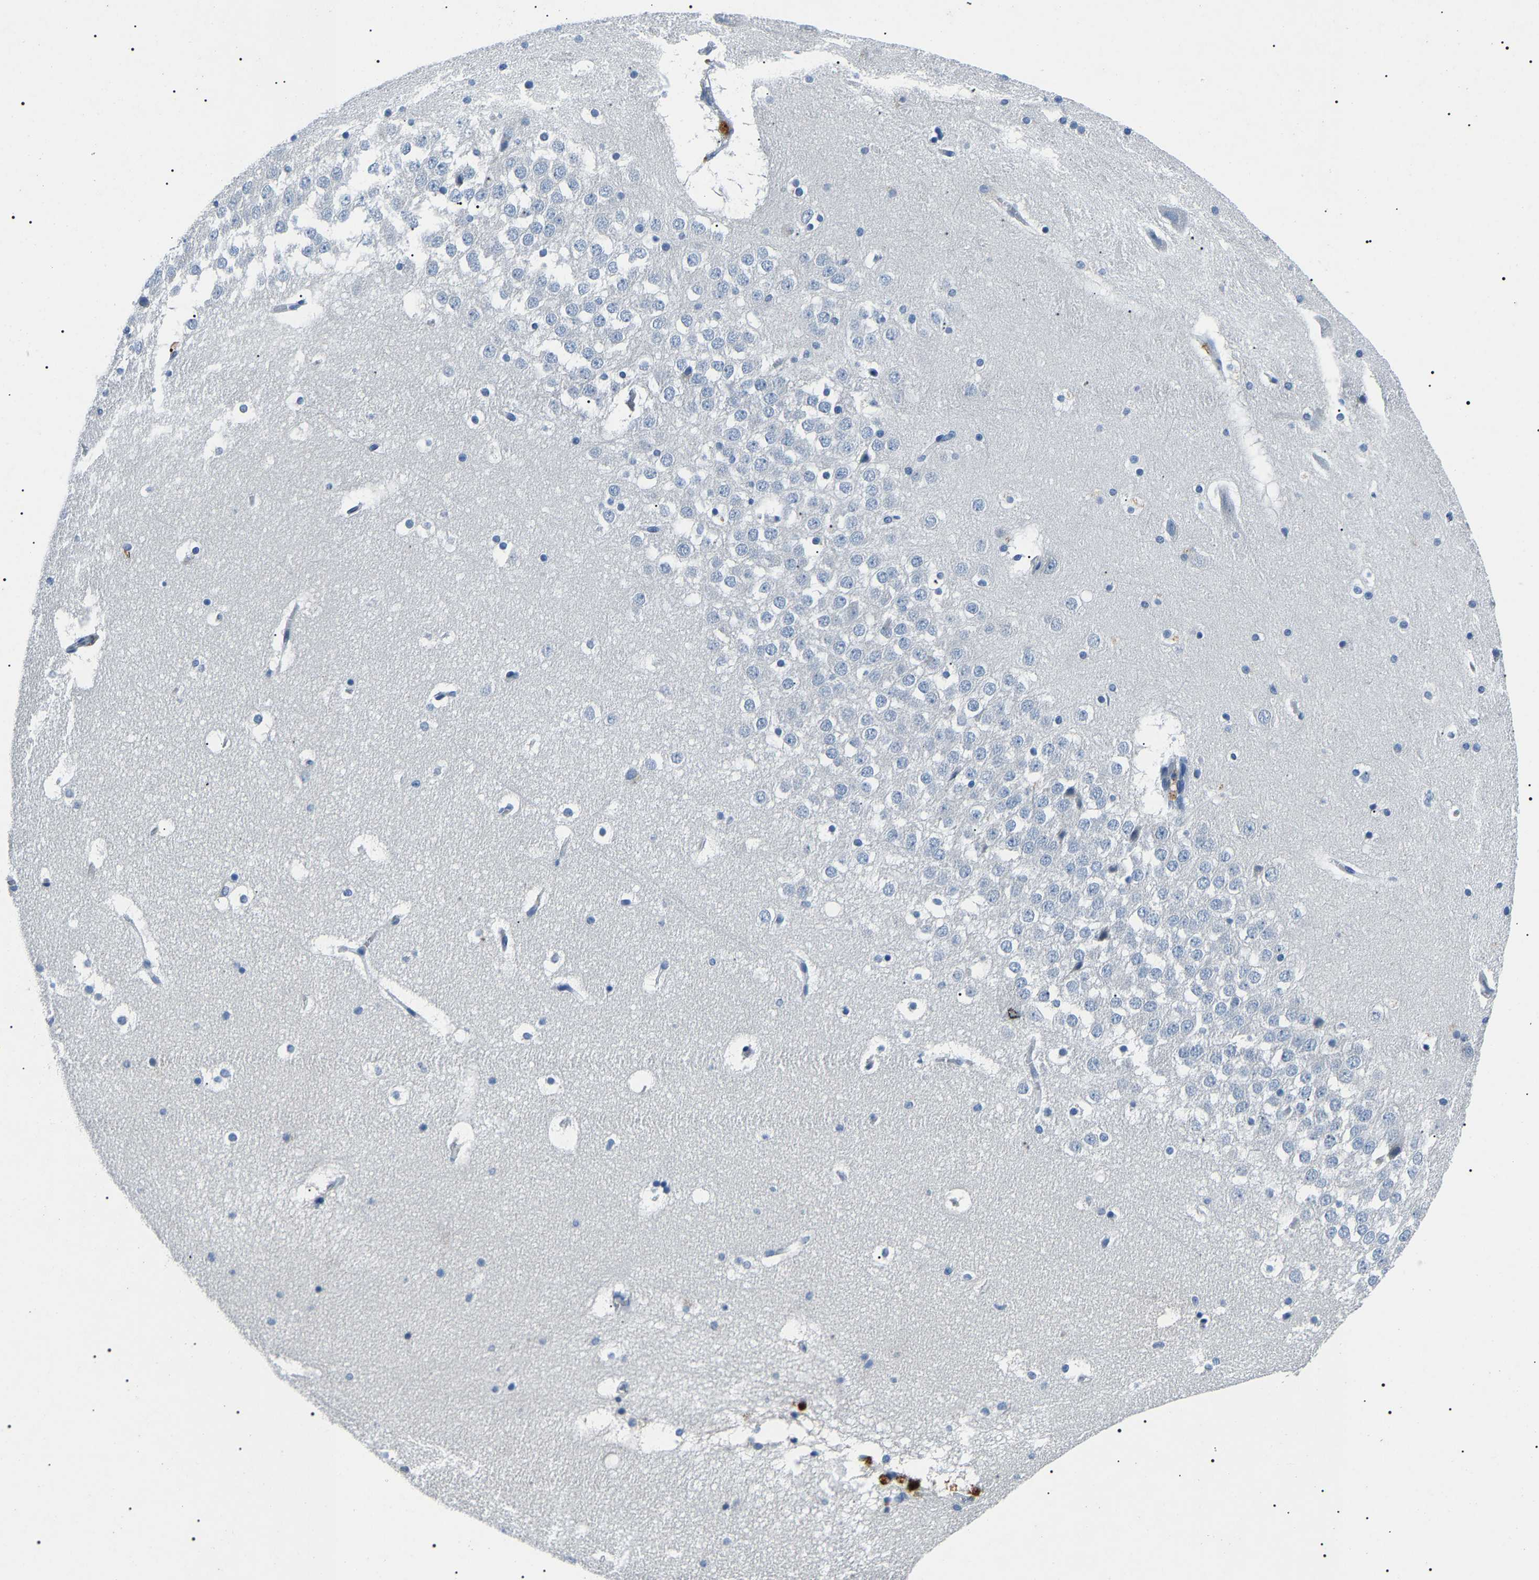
{"staining": {"intensity": "negative", "quantity": "none", "location": "none"}, "tissue": "hippocampus", "cell_type": "Glial cells", "image_type": "normal", "snomed": [{"axis": "morphology", "description": "Normal tissue, NOS"}, {"axis": "topography", "description": "Hippocampus"}], "caption": "DAB (3,3'-diaminobenzidine) immunohistochemical staining of normal human hippocampus shows no significant staining in glial cells. (Brightfield microscopy of DAB (3,3'-diaminobenzidine) IHC at high magnification).", "gene": "KLK15", "patient": {"sex": "male", "age": 45}}